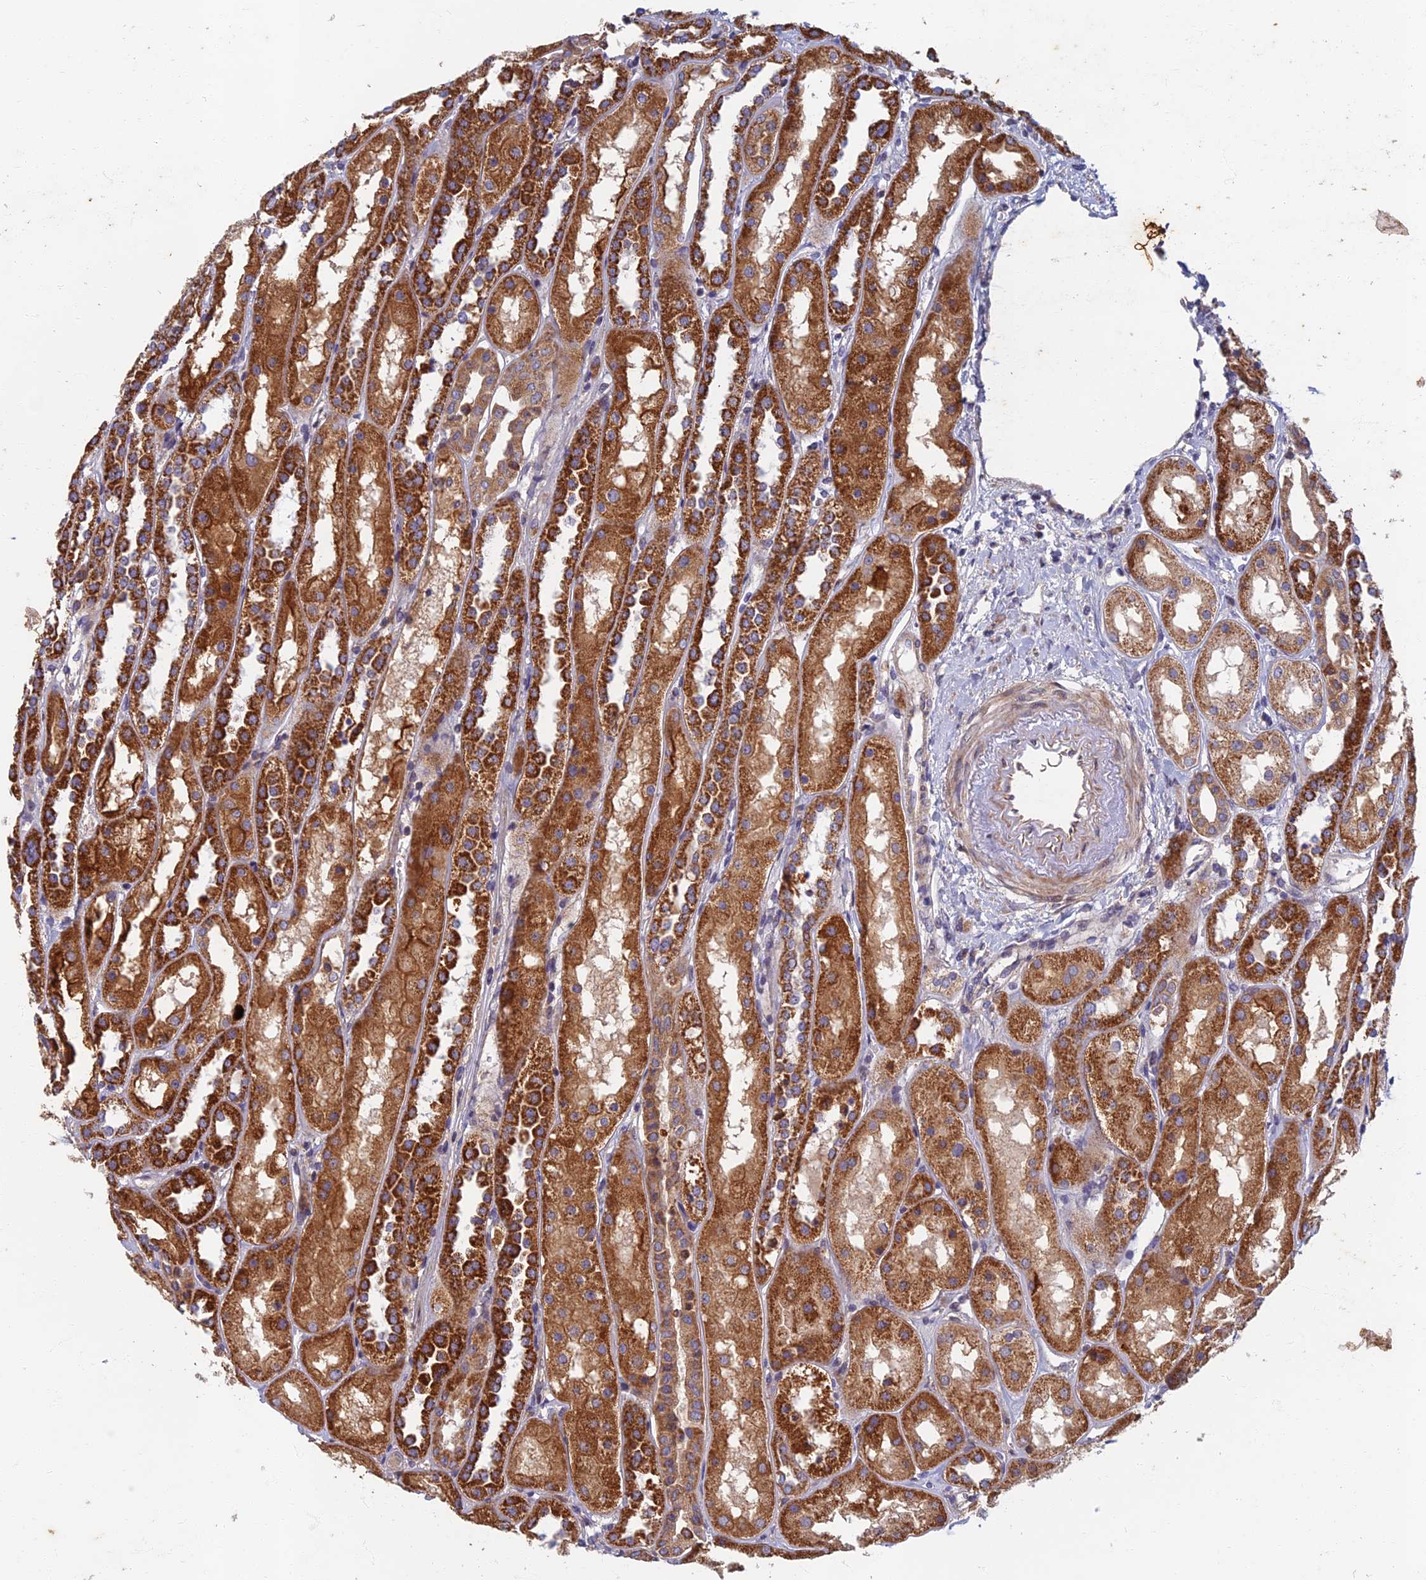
{"staining": {"intensity": "weak", "quantity": "<25%", "location": "cytoplasmic/membranous"}, "tissue": "kidney", "cell_type": "Cells in glomeruli", "image_type": "normal", "snomed": [{"axis": "morphology", "description": "Normal tissue, NOS"}, {"axis": "topography", "description": "Kidney"}], "caption": "Immunohistochemistry photomicrograph of unremarkable kidney: kidney stained with DAB displays no significant protein positivity in cells in glomeruli. (Immunohistochemistry (ihc), brightfield microscopy, high magnification).", "gene": "SOGA1", "patient": {"sex": "male", "age": 70}}